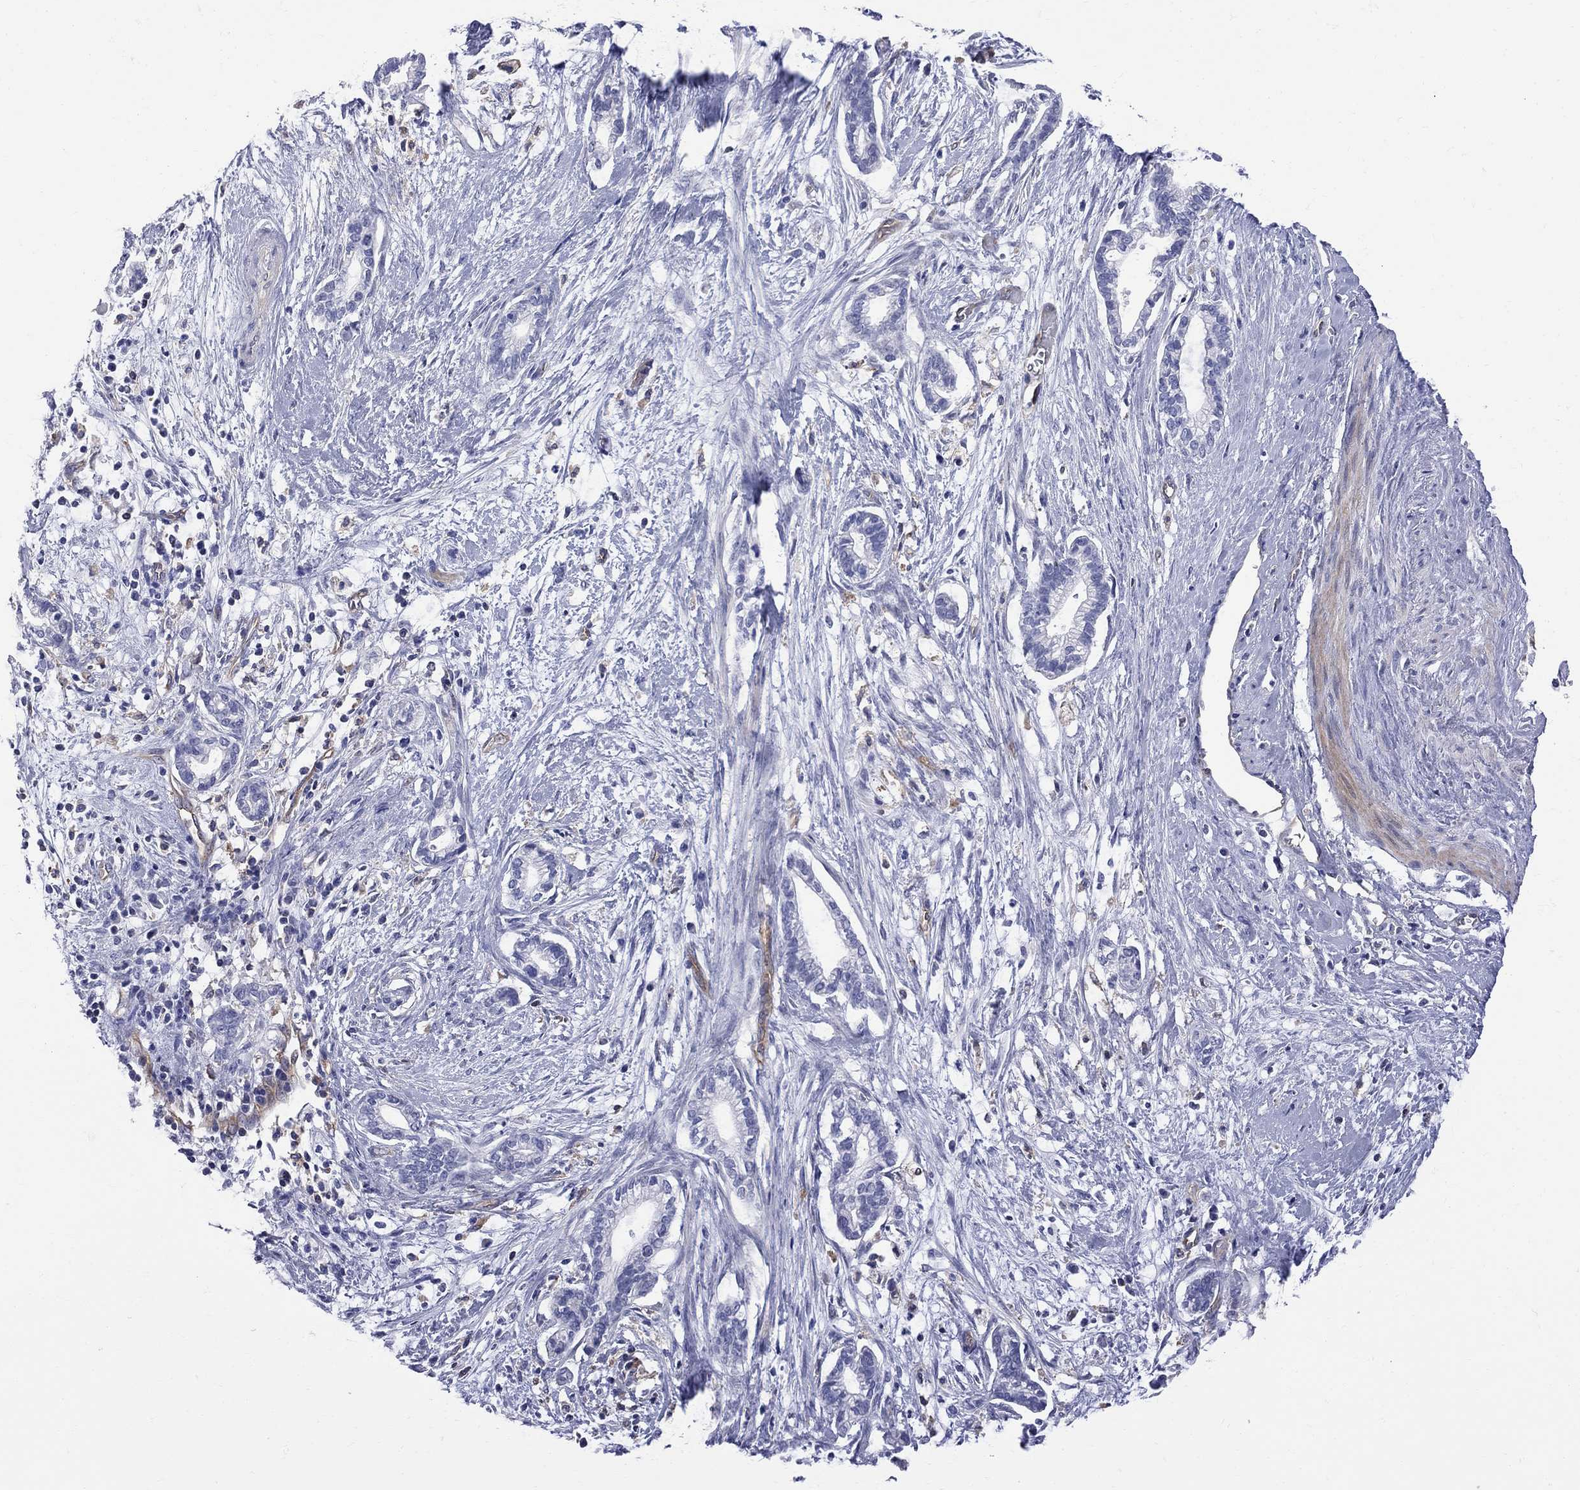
{"staining": {"intensity": "negative", "quantity": "none", "location": "none"}, "tissue": "cervical cancer", "cell_type": "Tumor cells", "image_type": "cancer", "snomed": [{"axis": "morphology", "description": "Adenocarcinoma, NOS"}, {"axis": "topography", "description": "Cervix"}], "caption": "Protein analysis of adenocarcinoma (cervical) exhibits no significant positivity in tumor cells.", "gene": "ABI3", "patient": {"sex": "female", "age": 62}}